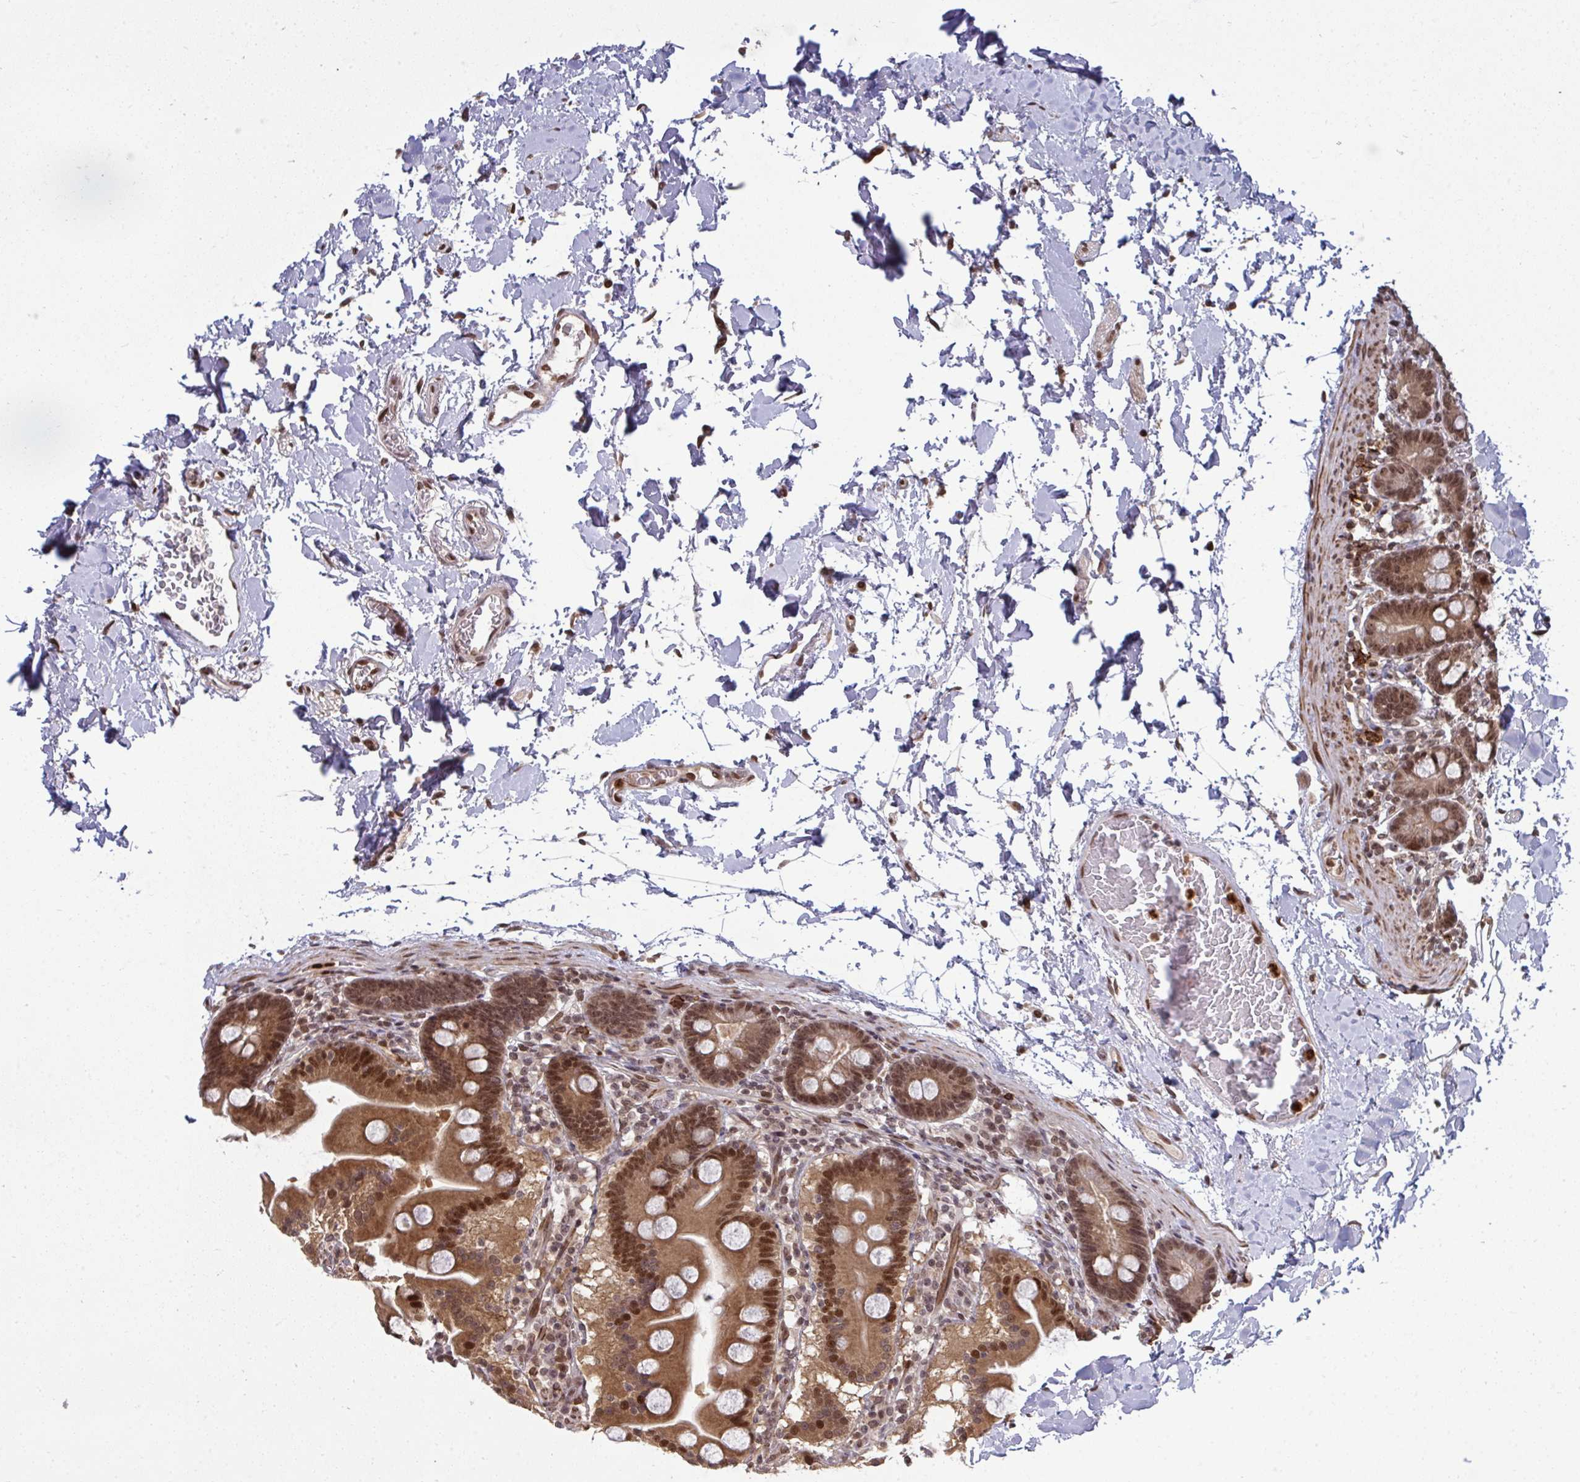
{"staining": {"intensity": "strong", "quantity": ">75%", "location": "cytoplasmic/membranous,nuclear"}, "tissue": "duodenum", "cell_type": "Glandular cells", "image_type": "normal", "snomed": [{"axis": "morphology", "description": "Normal tissue, NOS"}, {"axis": "topography", "description": "Duodenum"}], "caption": "Duodenum stained with DAB (3,3'-diaminobenzidine) immunohistochemistry (IHC) shows high levels of strong cytoplasmic/membranous,nuclear staining in approximately >75% of glandular cells.", "gene": "UXT", "patient": {"sex": "male", "age": 55}}